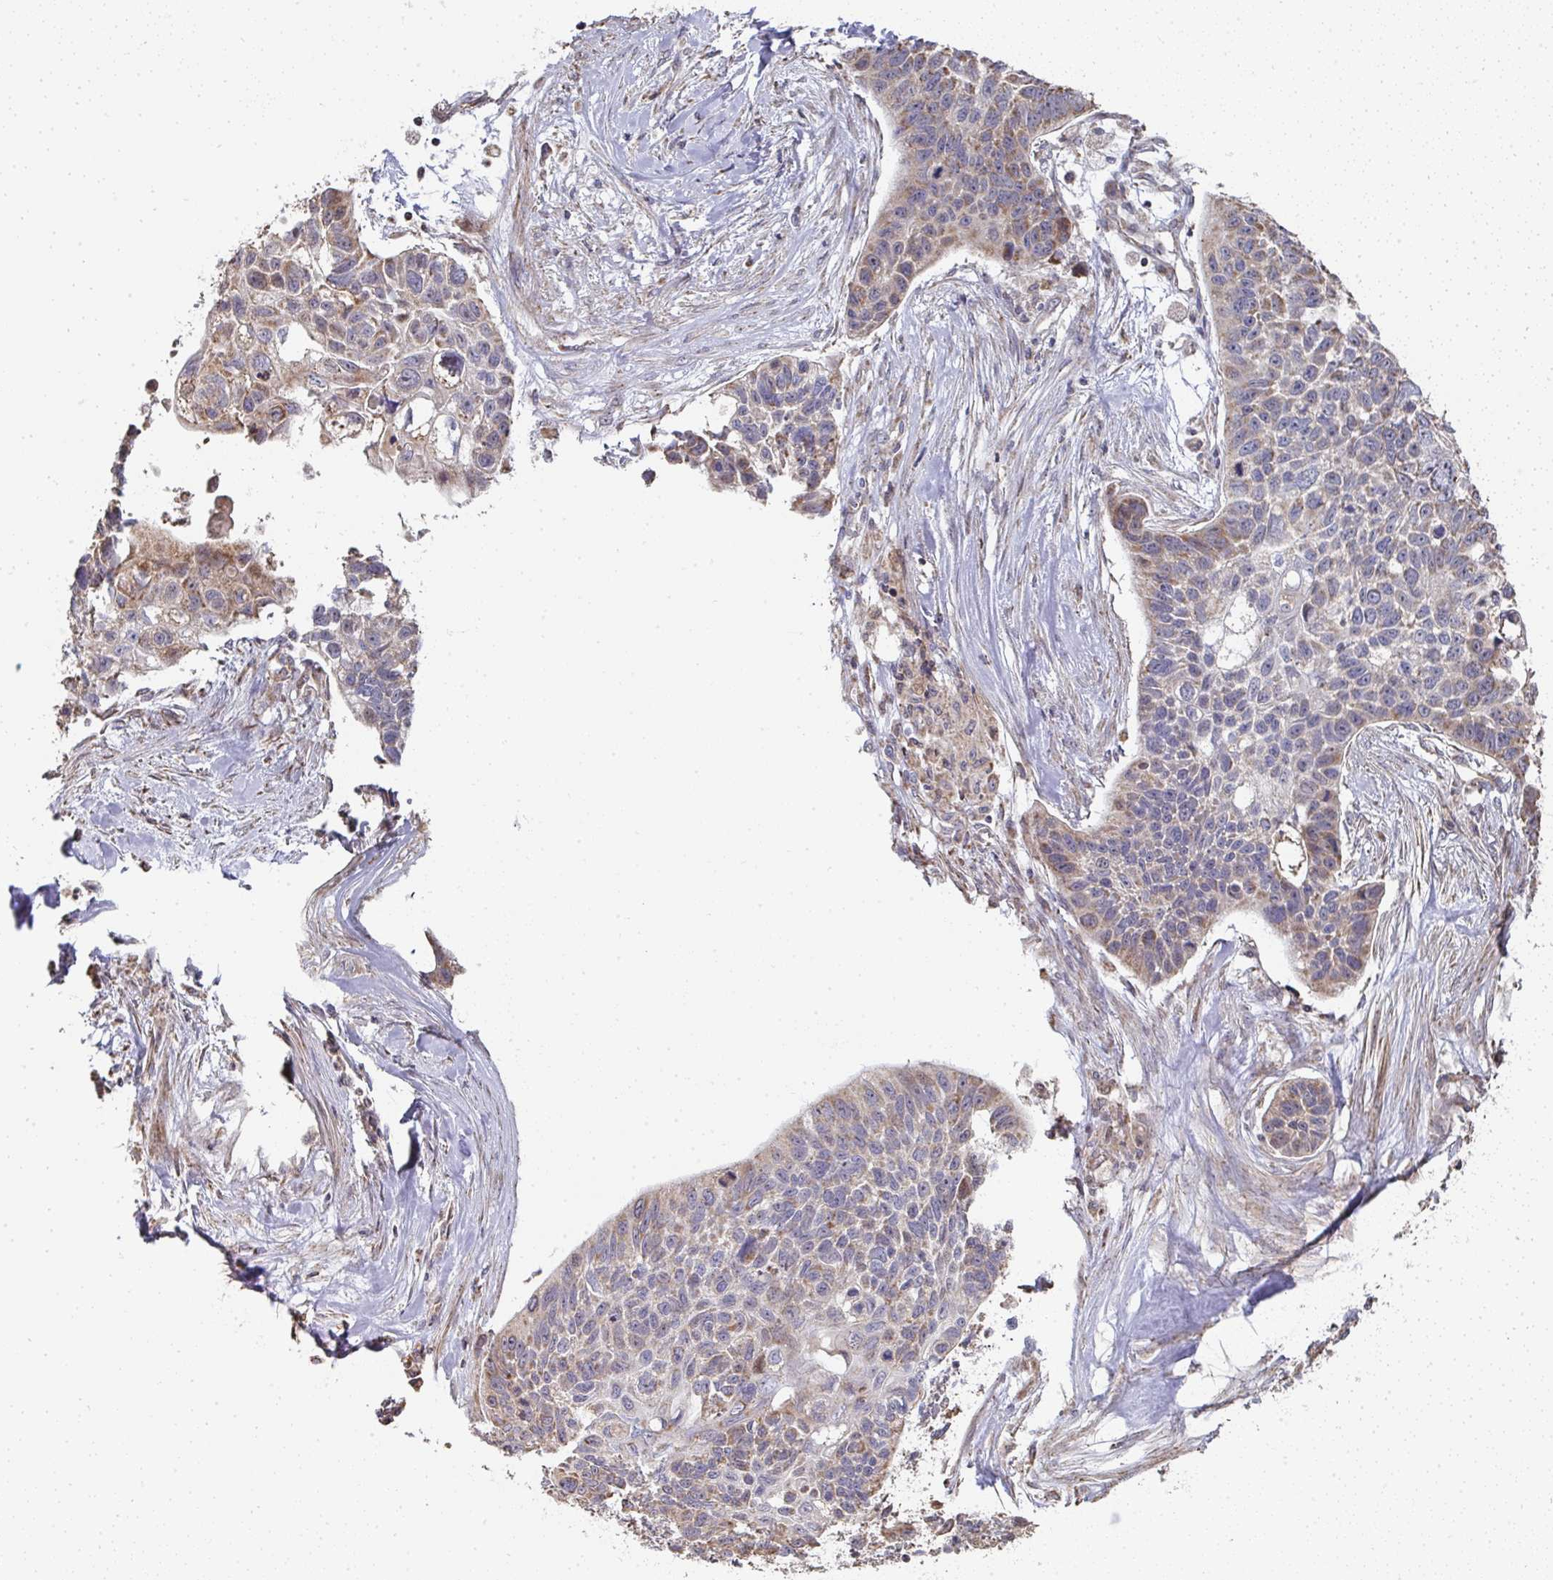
{"staining": {"intensity": "weak", "quantity": "25%-75%", "location": "cytoplasmic/membranous"}, "tissue": "lung cancer", "cell_type": "Tumor cells", "image_type": "cancer", "snomed": [{"axis": "morphology", "description": "Squamous cell carcinoma, NOS"}, {"axis": "topography", "description": "Lung"}], "caption": "Brown immunohistochemical staining in human squamous cell carcinoma (lung) demonstrates weak cytoplasmic/membranous positivity in about 25%-75% of tumor cells. (IHC, brightfield microscopy, high magnification).", "gene": "AGTPBP1", "patient": {"sex": "male", "age": 62}}